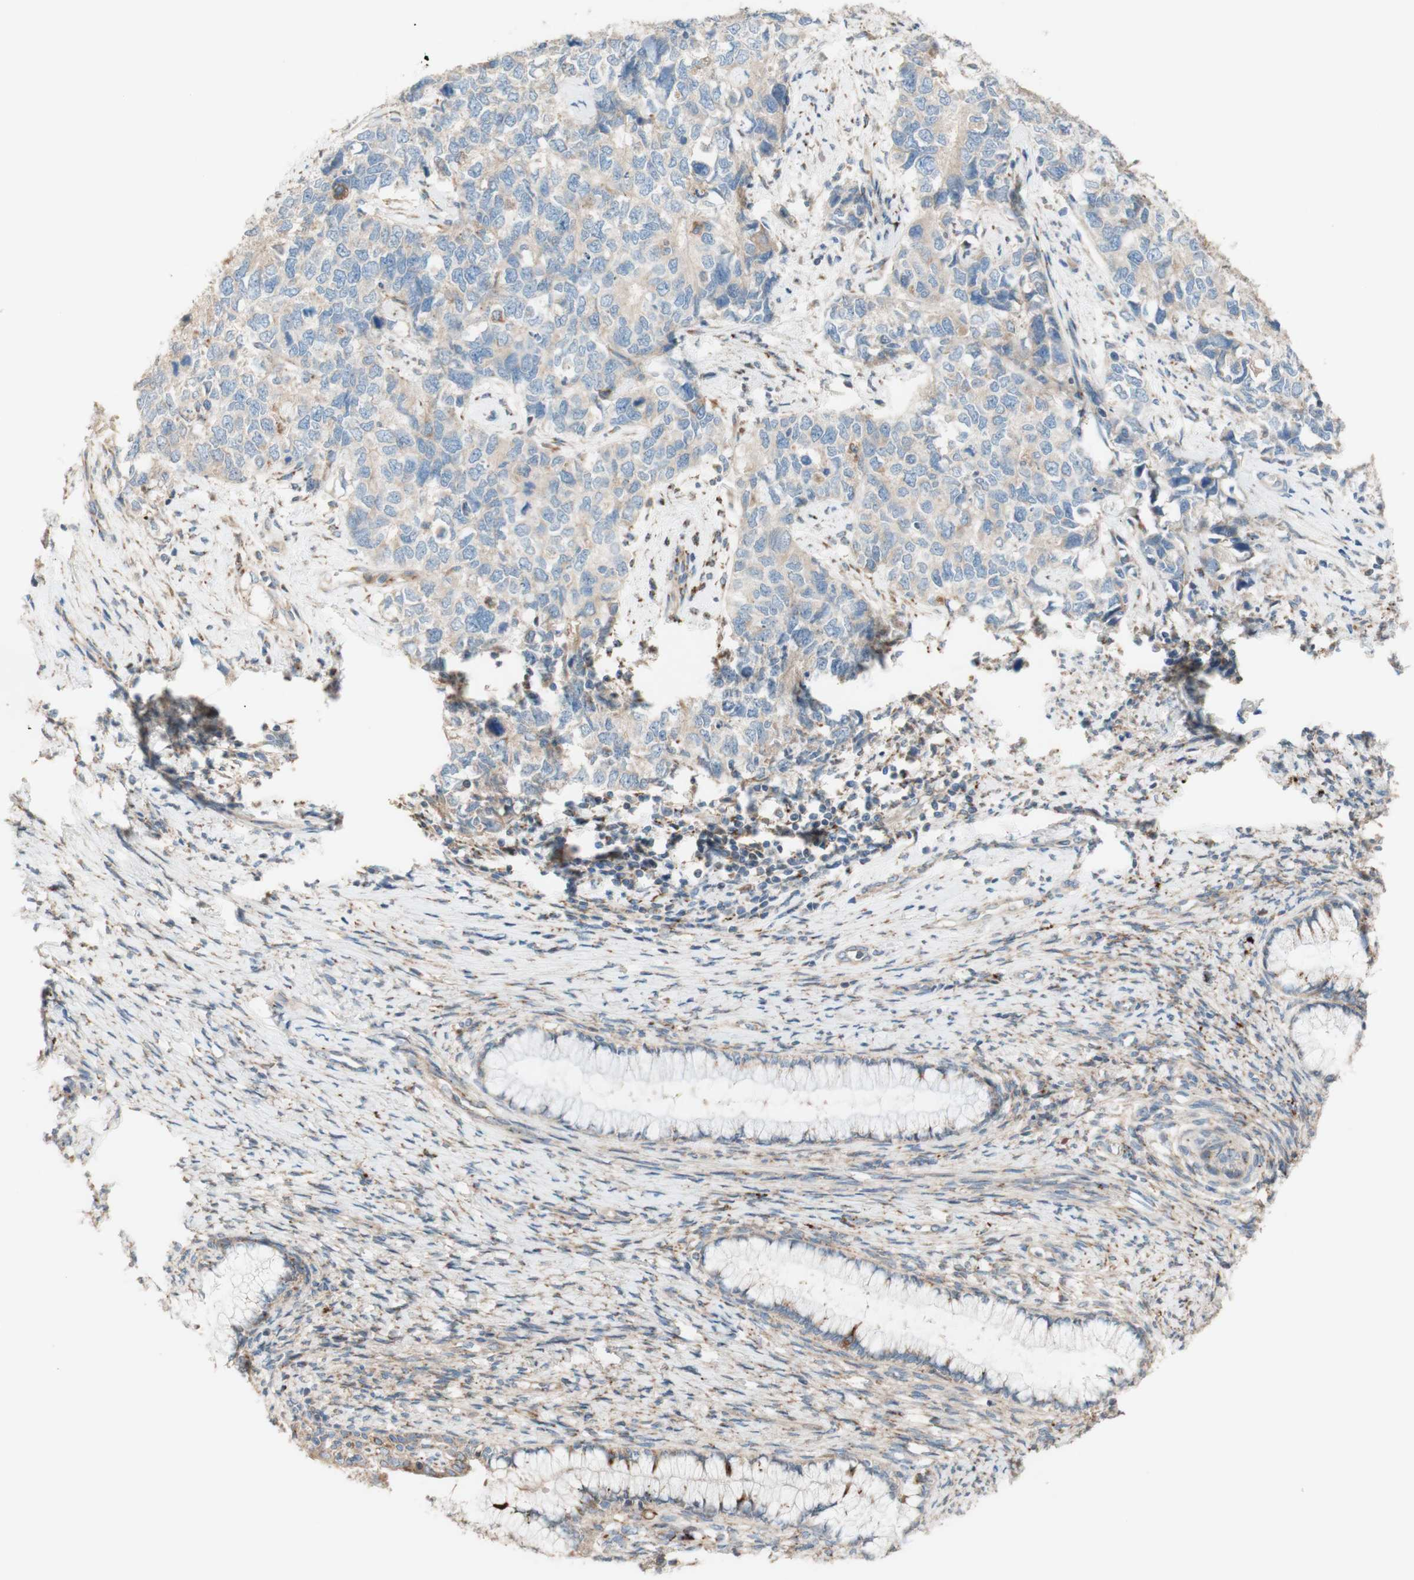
{"staining": {"intensity": "negative", "quantity": "none", "location": "none"}, "tissue": "cervical cancer", "cell_type": "Tumor cells", "image_type": "cancer", "snomed": [{"axis": "morphology", "description": "Squamous cell carcinoma, NOS"}, {"axis": "topography", "description": "Cervix"}], "caption": "This micrograph is of squamous cell carcinoma (cervical) stained with immunohistochemistry to label a protein in brown with the nuclei are counter-stained blue. There is no positivity in tumor cells. (Immunohistochemistry (ihc), brightfield microscopy, high magnification).", "gene": "PTPN21", "patient": {"sex": "female", "age": 63}}